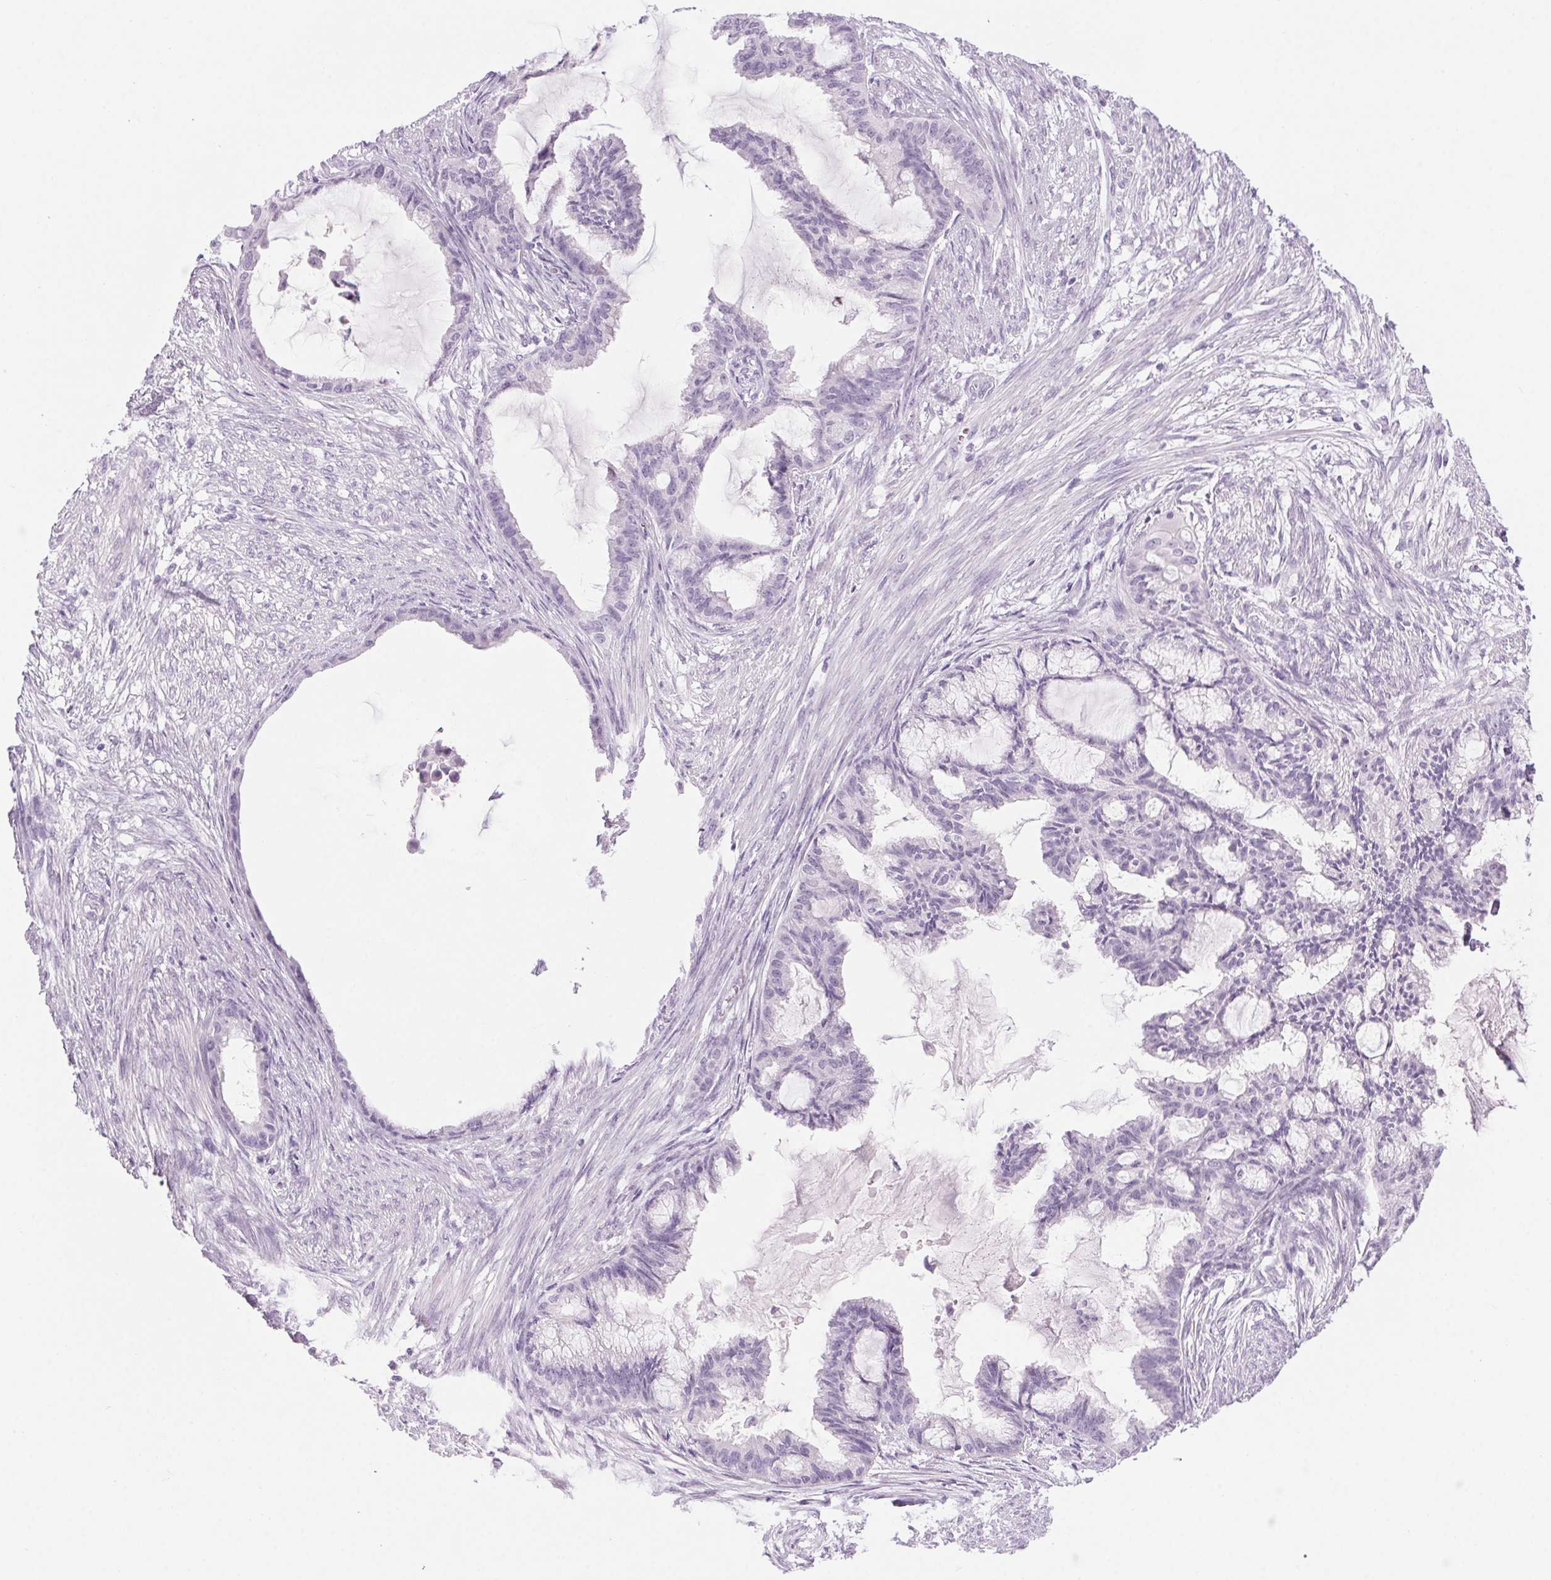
{"staining": {"intensity": "negative", "quantity": "none", "location": "none"}, "tissue": "endometrial cancer", "cell_type": "Tumor cells", "image_type": "cancer", "snomed": [{"axis": "morphology", "description": "Adenocarcinoma, NOS"}, {"axis": "topography", "description": "Endometrium"}], "caption": "An IHC histopathology image of endometrial cancer is shown. There is no staining in tumor cells of endometrial cancer.", "gene": "LRP2", "patient": {"sex": "female", "age": 86}}